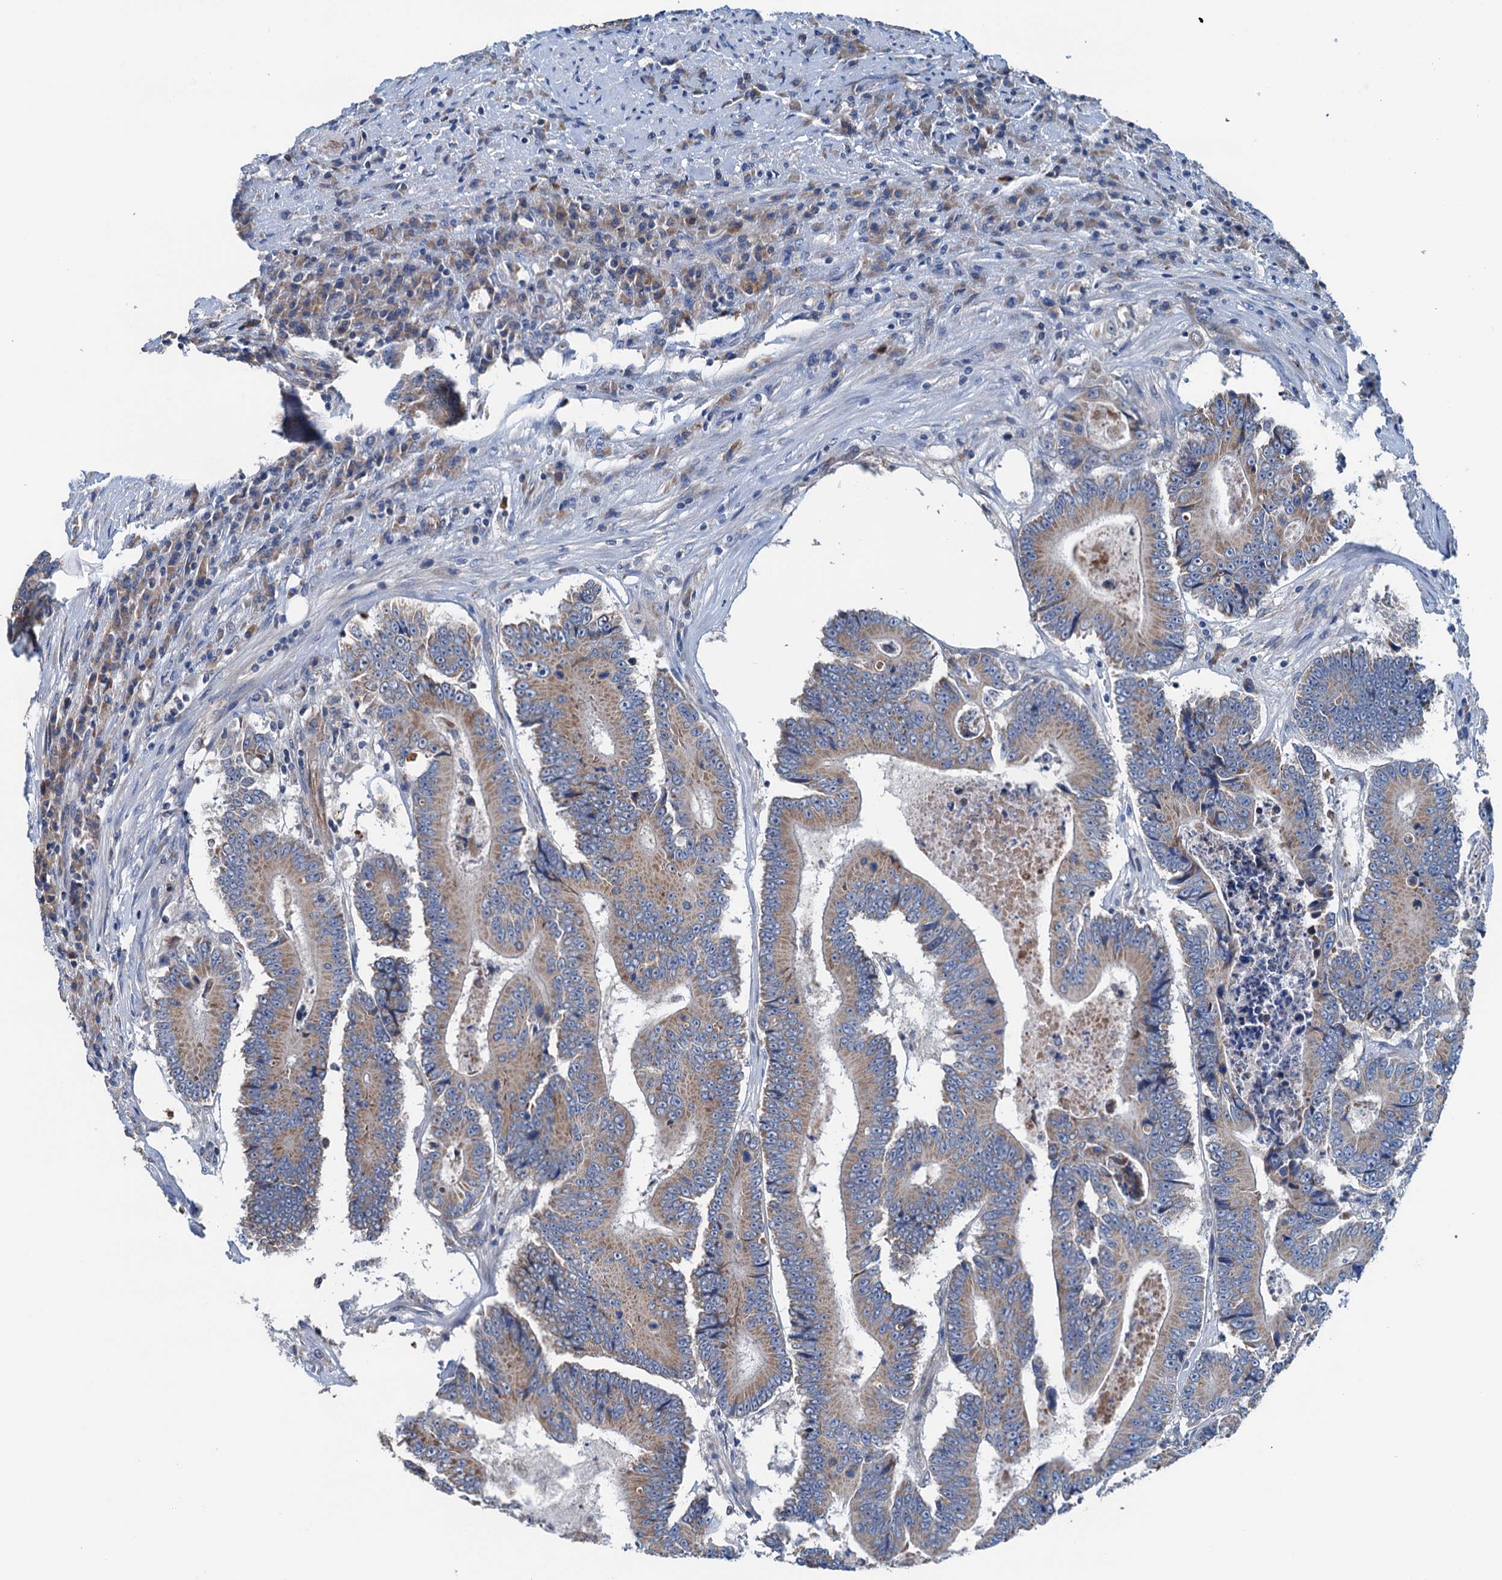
{"staining": {"intensity": "moderate", "quantity": ">75%", "location": "cytoplasmic/membranous"}, "tissue": "colorectal cancer", "cell_type": "Tumor cells", "image_type": "cancer", "snomed": [{"axis": "morphology", "description": "Adenocarcinoma, NOS"}, {"axis": "topography", "description": "Colon"}], "caption": "Protein staining of adenocarcinoma (colorectal) tissue displays moderate cytoplasmic/membranous staining in about >75% of tumor cells.", "gene": "ELAC1", "patient": {"sex": "male", "age": 83}}